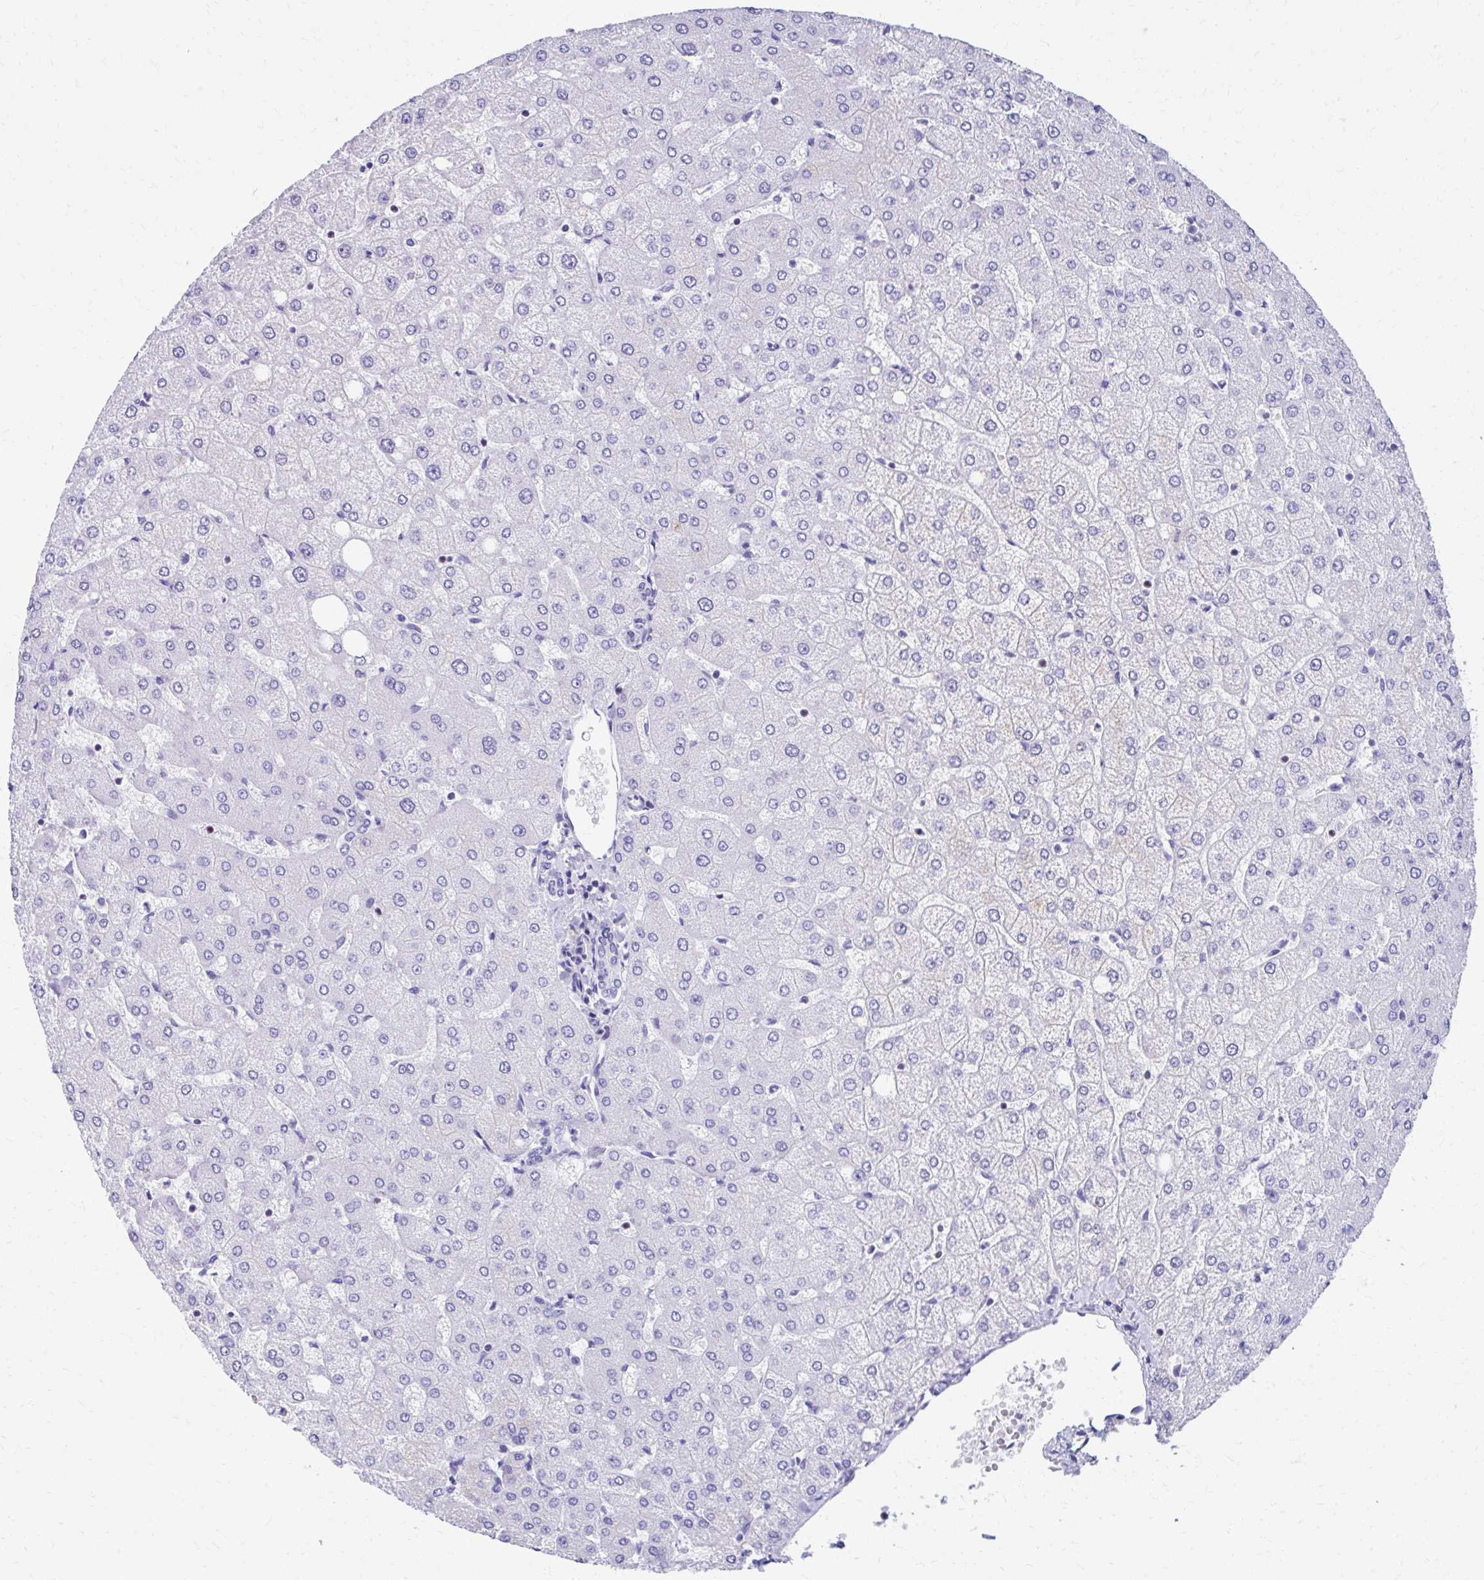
{"staining": {"intensity": "negative", "quantity": "none", "location": "none"}, "tissue": "liver", "cell_type": "Cholangiocytes", "image_type": "normal", "snomed": [{"axis": "morphology", "description": "Normal tissue, NOS"}, {"axis": "topography", "description": "Liver"}], "caption": "There is no significant staining in cholangiocytes of liver. (DAB (3,3'-diaminobenzidine) immunohistochemistry (IHC), high magnification).", "gene": "RUNX3", "patient": {"sex": "female", "age": 54}}